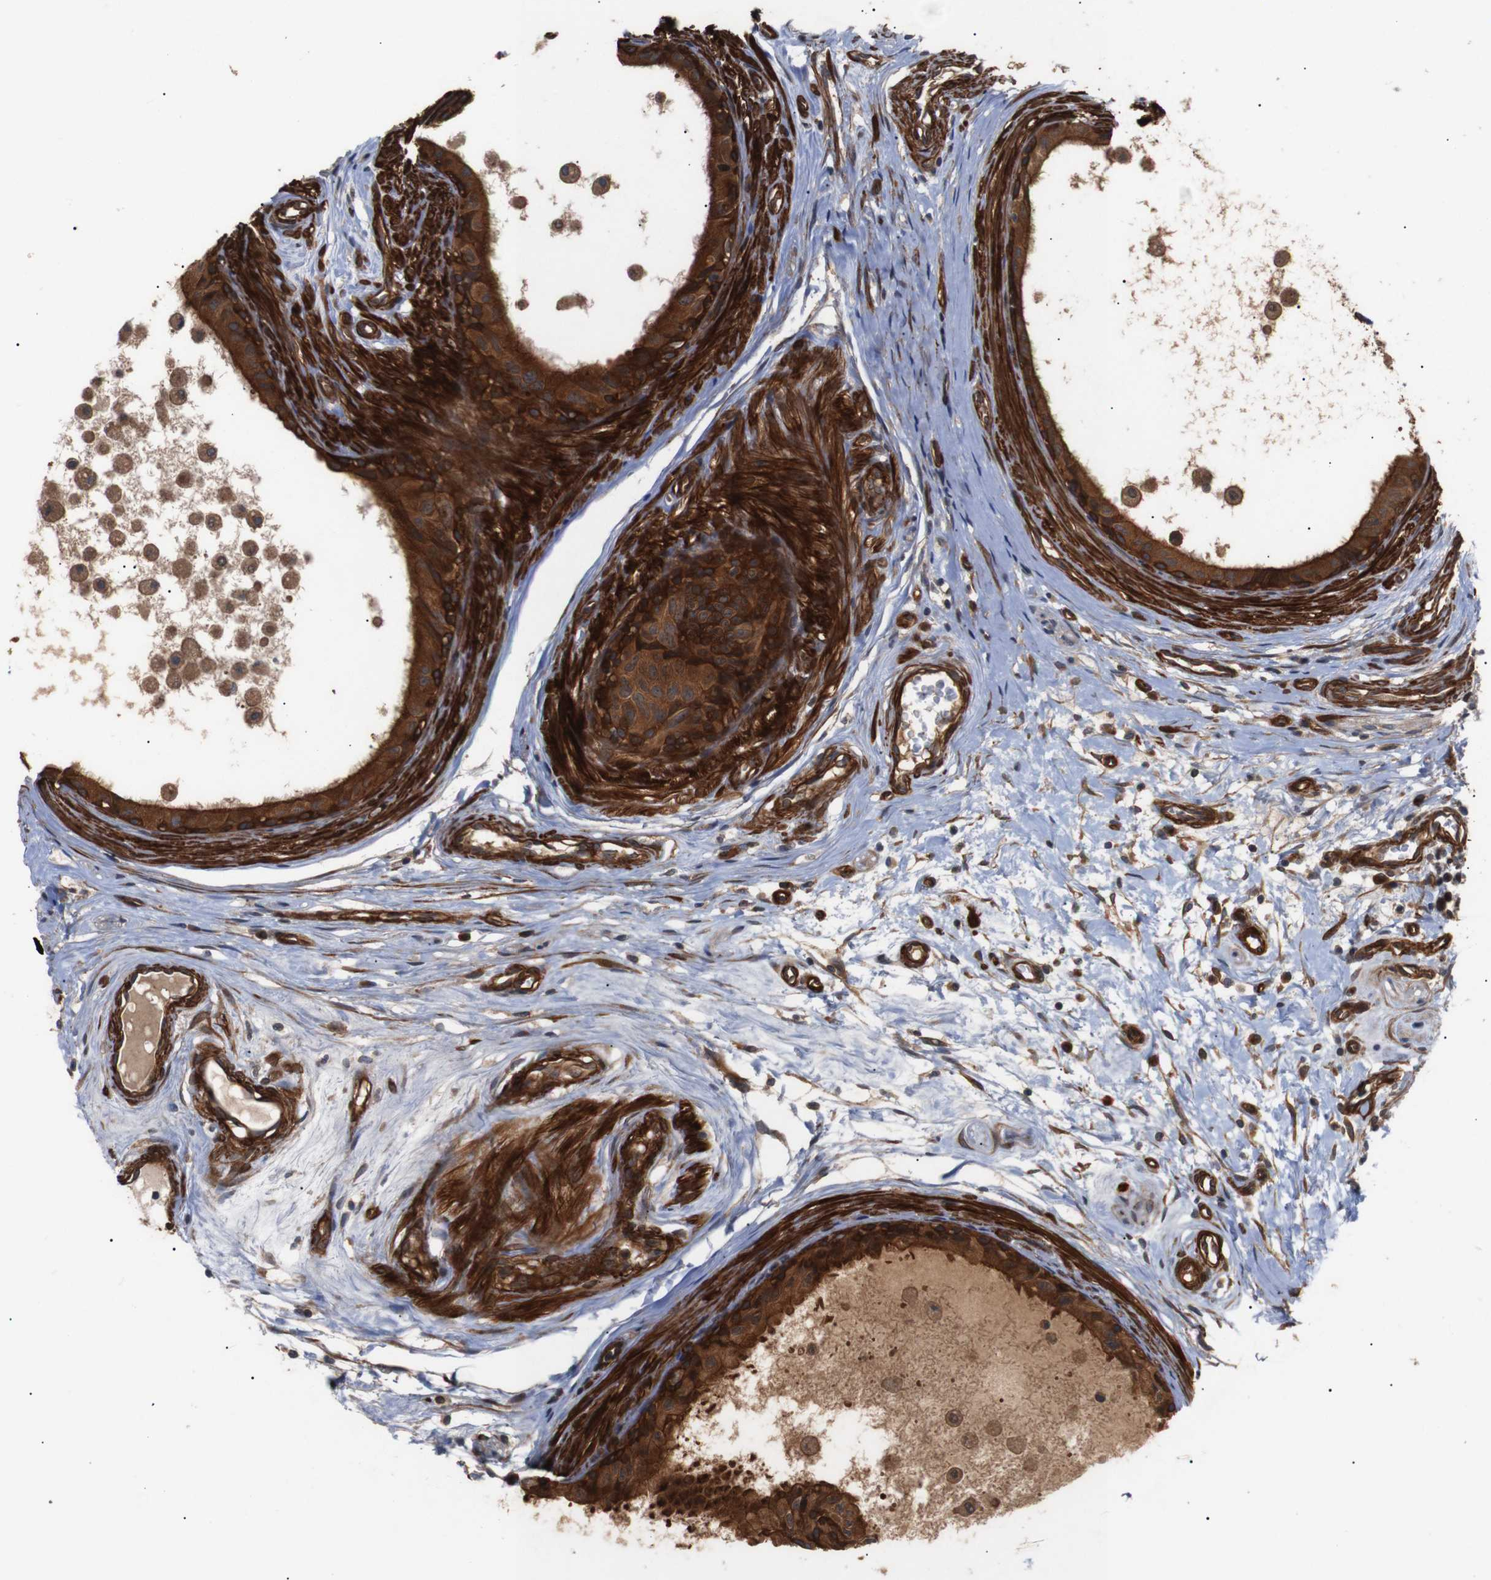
{"staining": {"intensity": "strong", "quantity": ">75%", "location": "cytoplasmic/membranous"}, "tissue": "epididymis", "cell_type": "Glandular cells", "image_type": "normal", "snomed": [{"axis": "morphology", "description": "Normal tissue, NOS"}, {"axis": "morphology", "description": "Inflammation, NOS"}, {"axis": "topography", "description": "Epididymis"}], "caption": "This image reveals IHC staining of normal human epididymis, with high strong cytoplasmic/membranous positivity in about >75% of glandular cells.", "gene": "PAWR", "patient": {"sex": "male", "age": 85}}